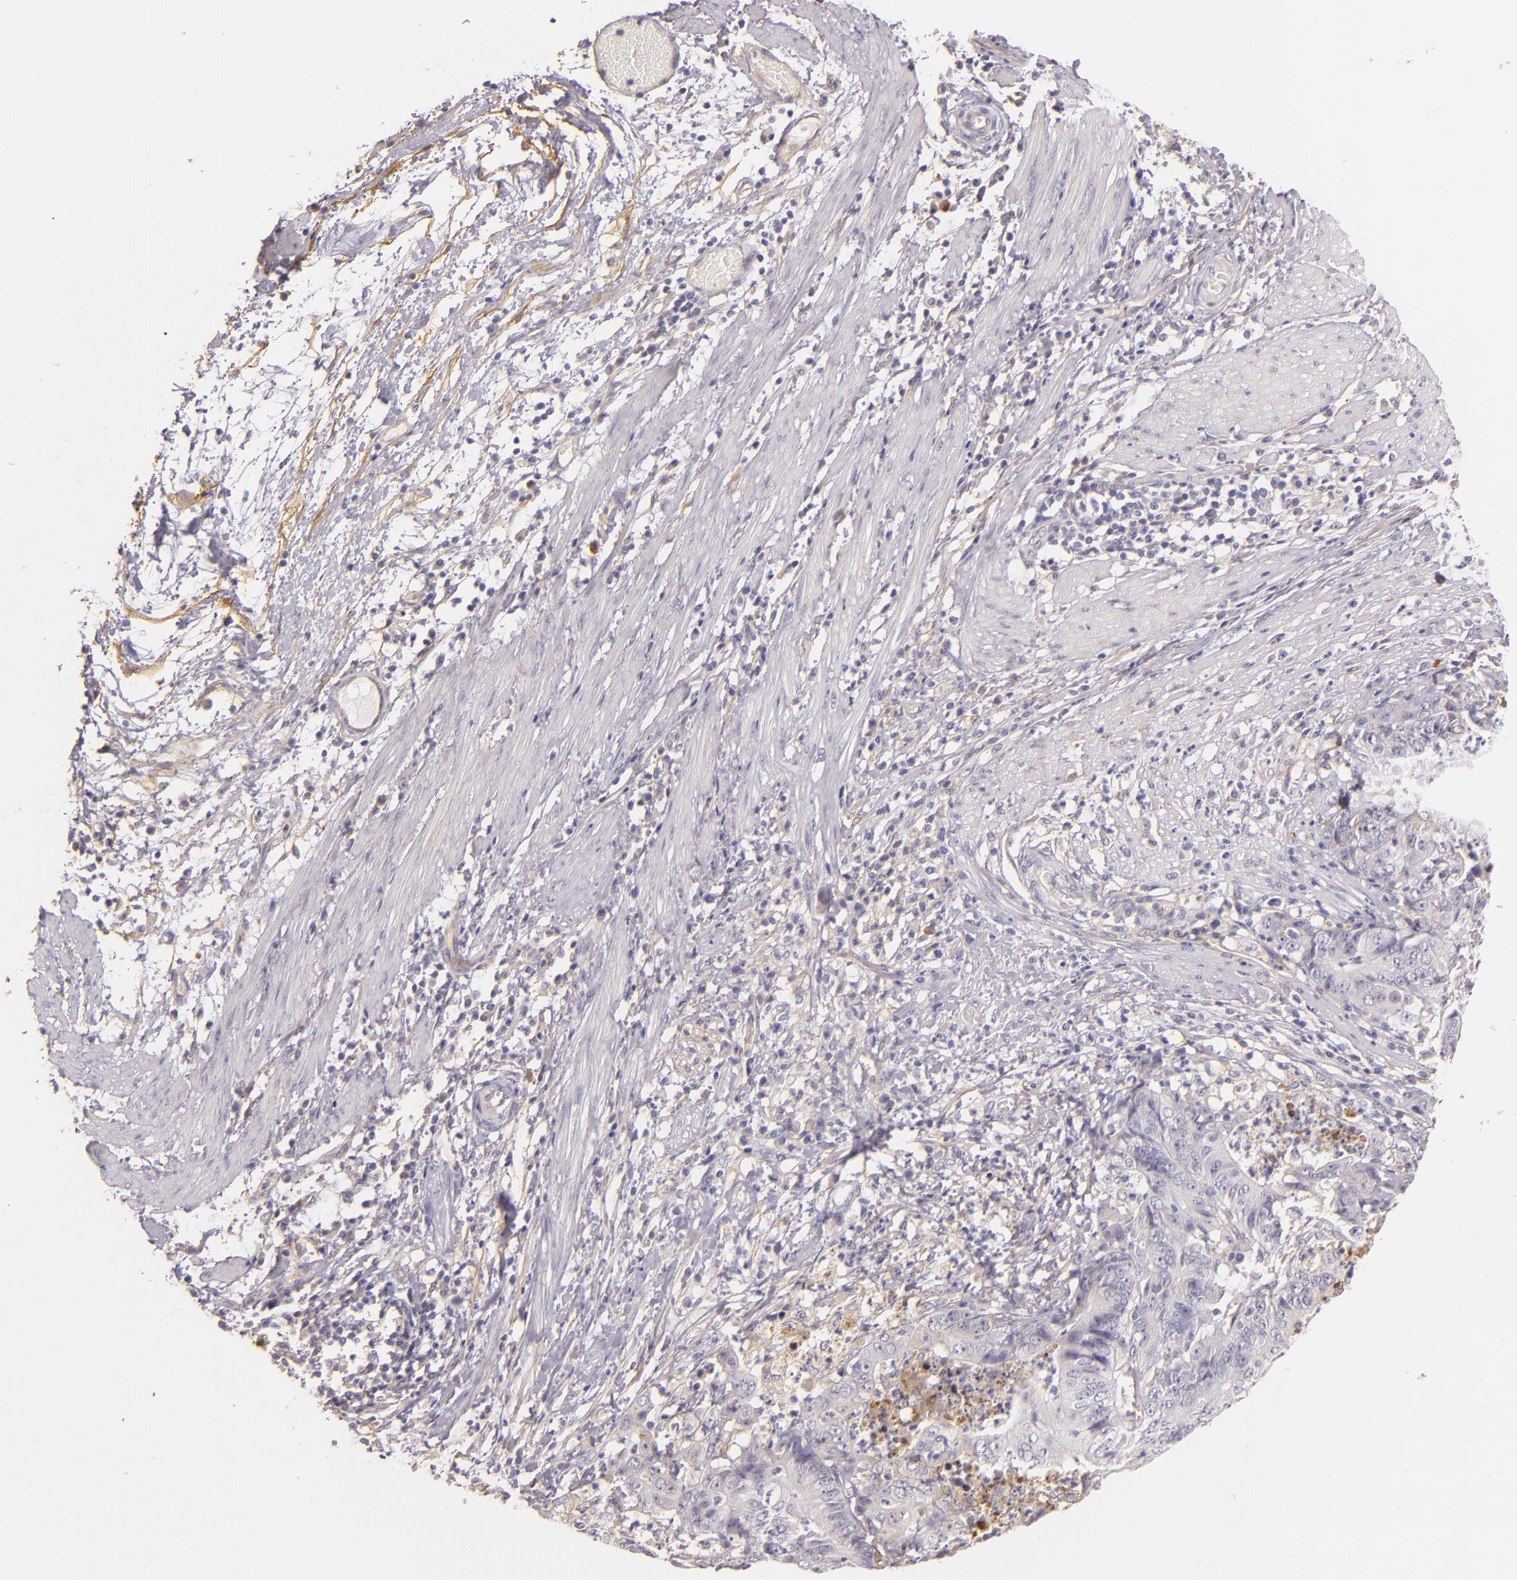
{"staining": {"intensity": "weak", "quantity": "<25%", "location": "cytoplasmic/membranous"}, "tissue": "stomach cancer", "cell_type": "Tumor cells", "image_type": "cancer", "snomed": [{"axis": "morphology", "description": "Adenocarcinoma, NOS"}, {"axis": "topography", "description": "Stomach, lower"}], "caption": "Immunohistochemistry micrograph of neoplastic tissue: human adenocarcinoma (stomach) stained with DAB (3,3'-diaminobenzidine) displays no significant protein positivity in tumor cells.", "gene": "CTSF", "patient": {"sex": "female", "age": 86}}